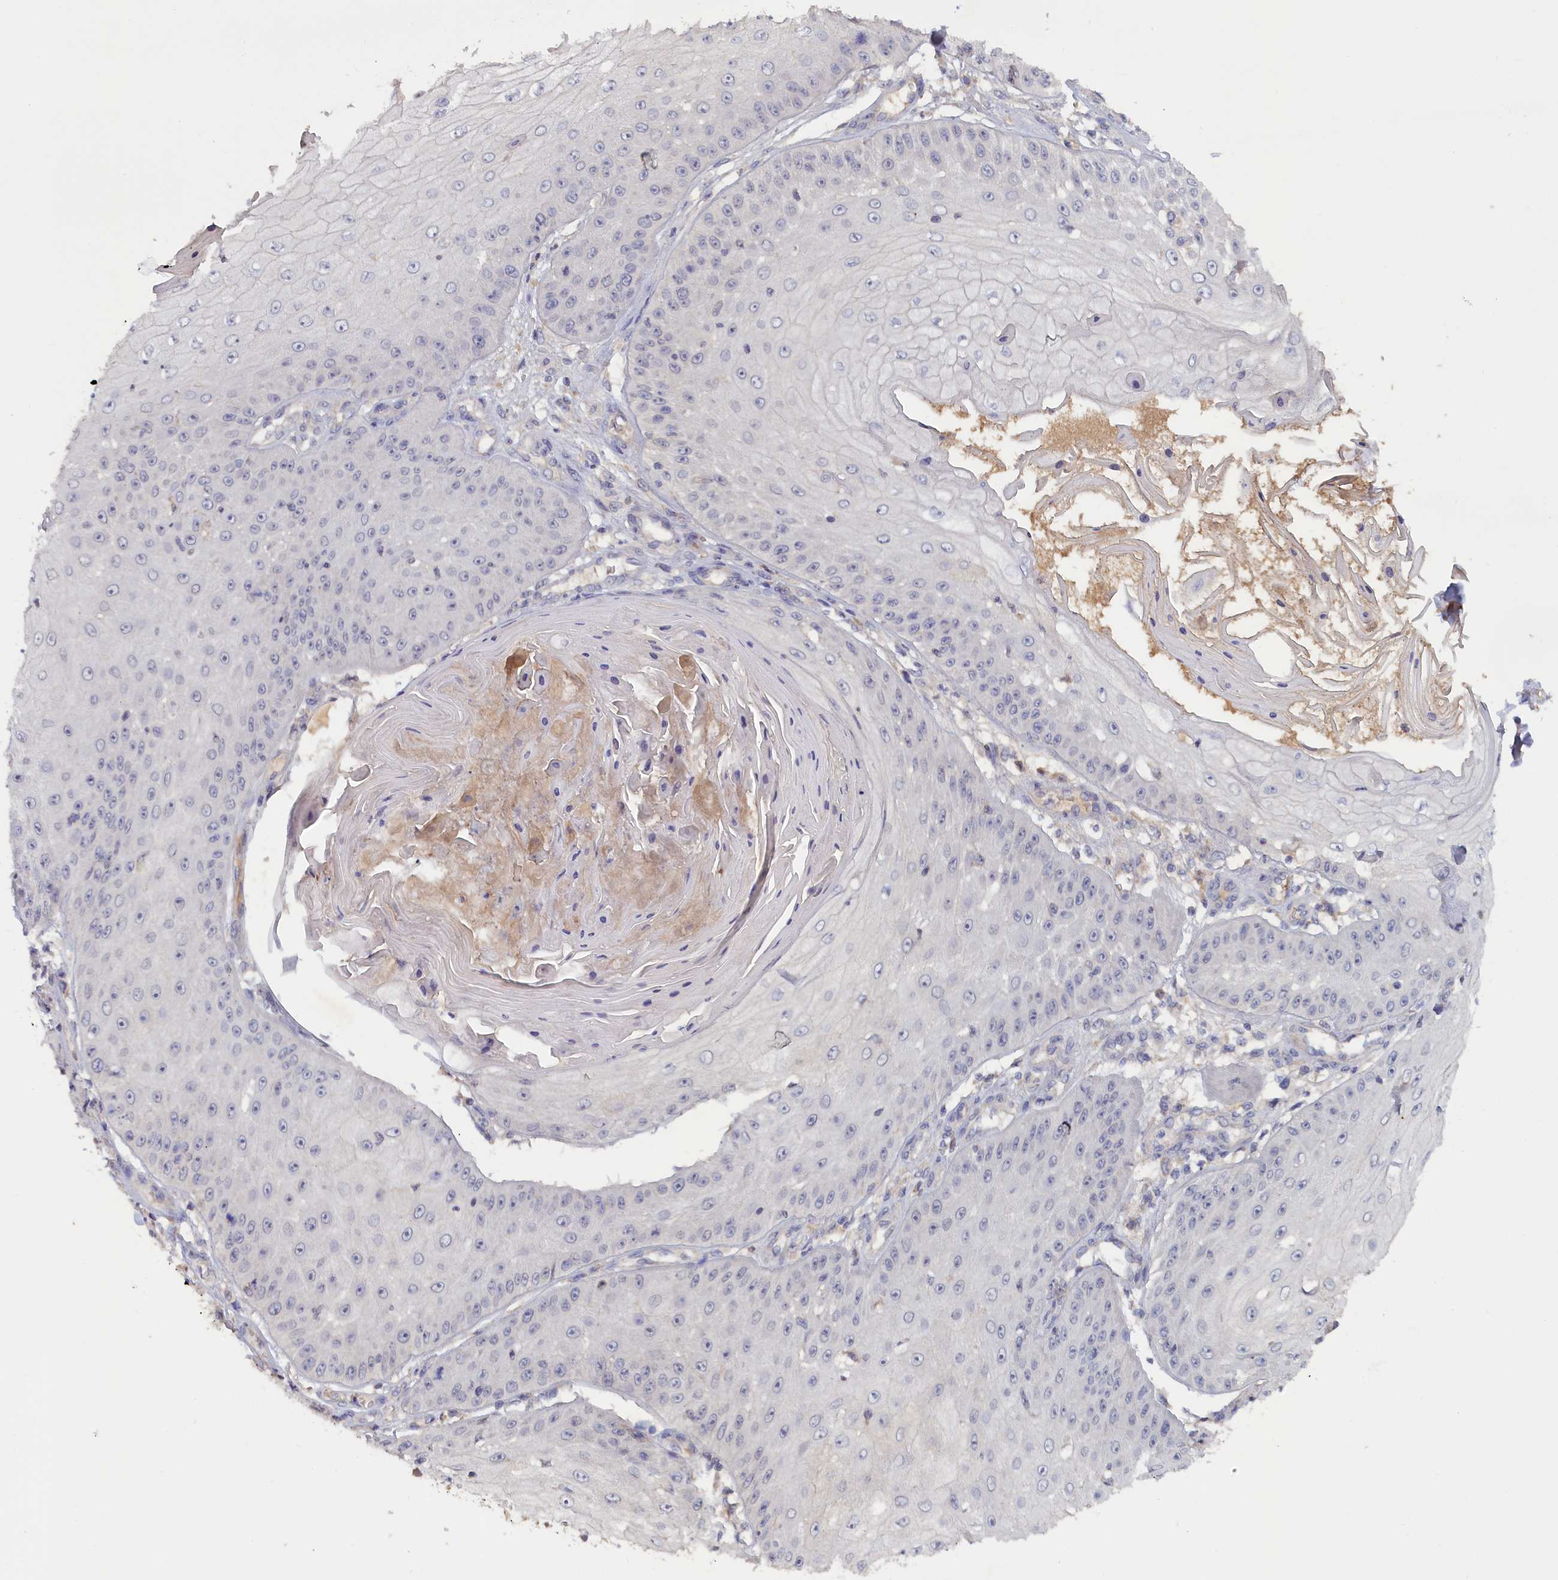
{"staining": {"intensity": "negative", "quantity": "none", "location": "none"}, "tissue": "skin cancer", "cell_type": "Tumor cells", "image_type": "cancer", "snomed": [{"axis": "morphology", "description": "Squamous cell carcinoma, NOS"}, {"axis": "topography", "description": "Skin"}], "caption": "Skin cancer stained for a protein using immunohistochemistry (IHC) displays no expression tumor cells.", "gene": "CELF5", "patient": {"sex": "male", "age": 70}}